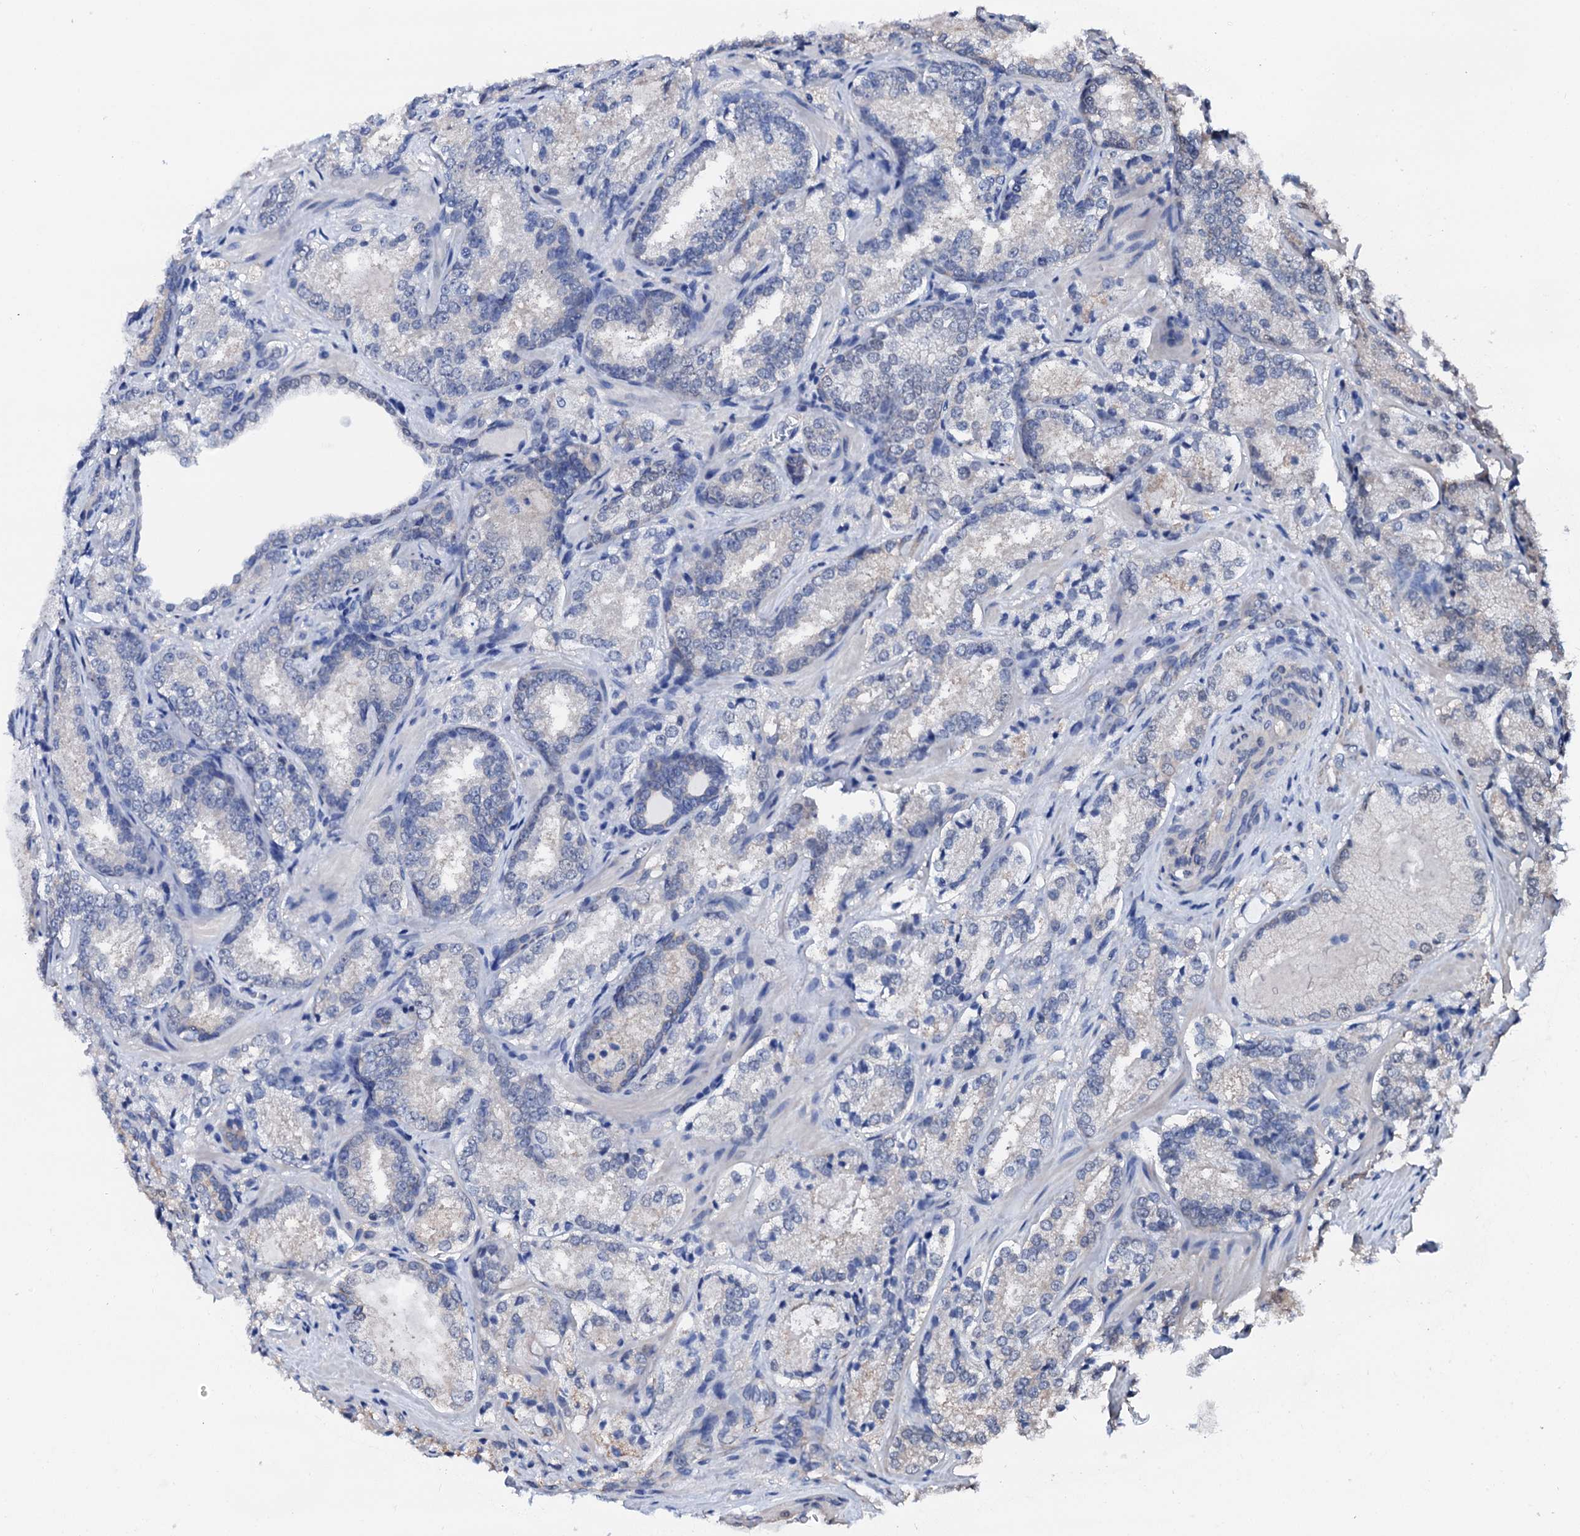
{"staining": {"intensity": "negative", "quantity": "none", "location": "none"}, "tissue": "prostate cancer", "cell_type": "Tumor cells", "image_type": "cancer", "snomed": [{"axis": "morphology", "description": "Adenocarcinoma, Low grade"}, {"axis": "topography", "description": "Prostate"}], "caption": "There is no significant expression in tumor cells of prostate cancer. Nuclei are stained in blue.", "gene": "CSN2", "patient": {"sex": "male", "age": 74}}